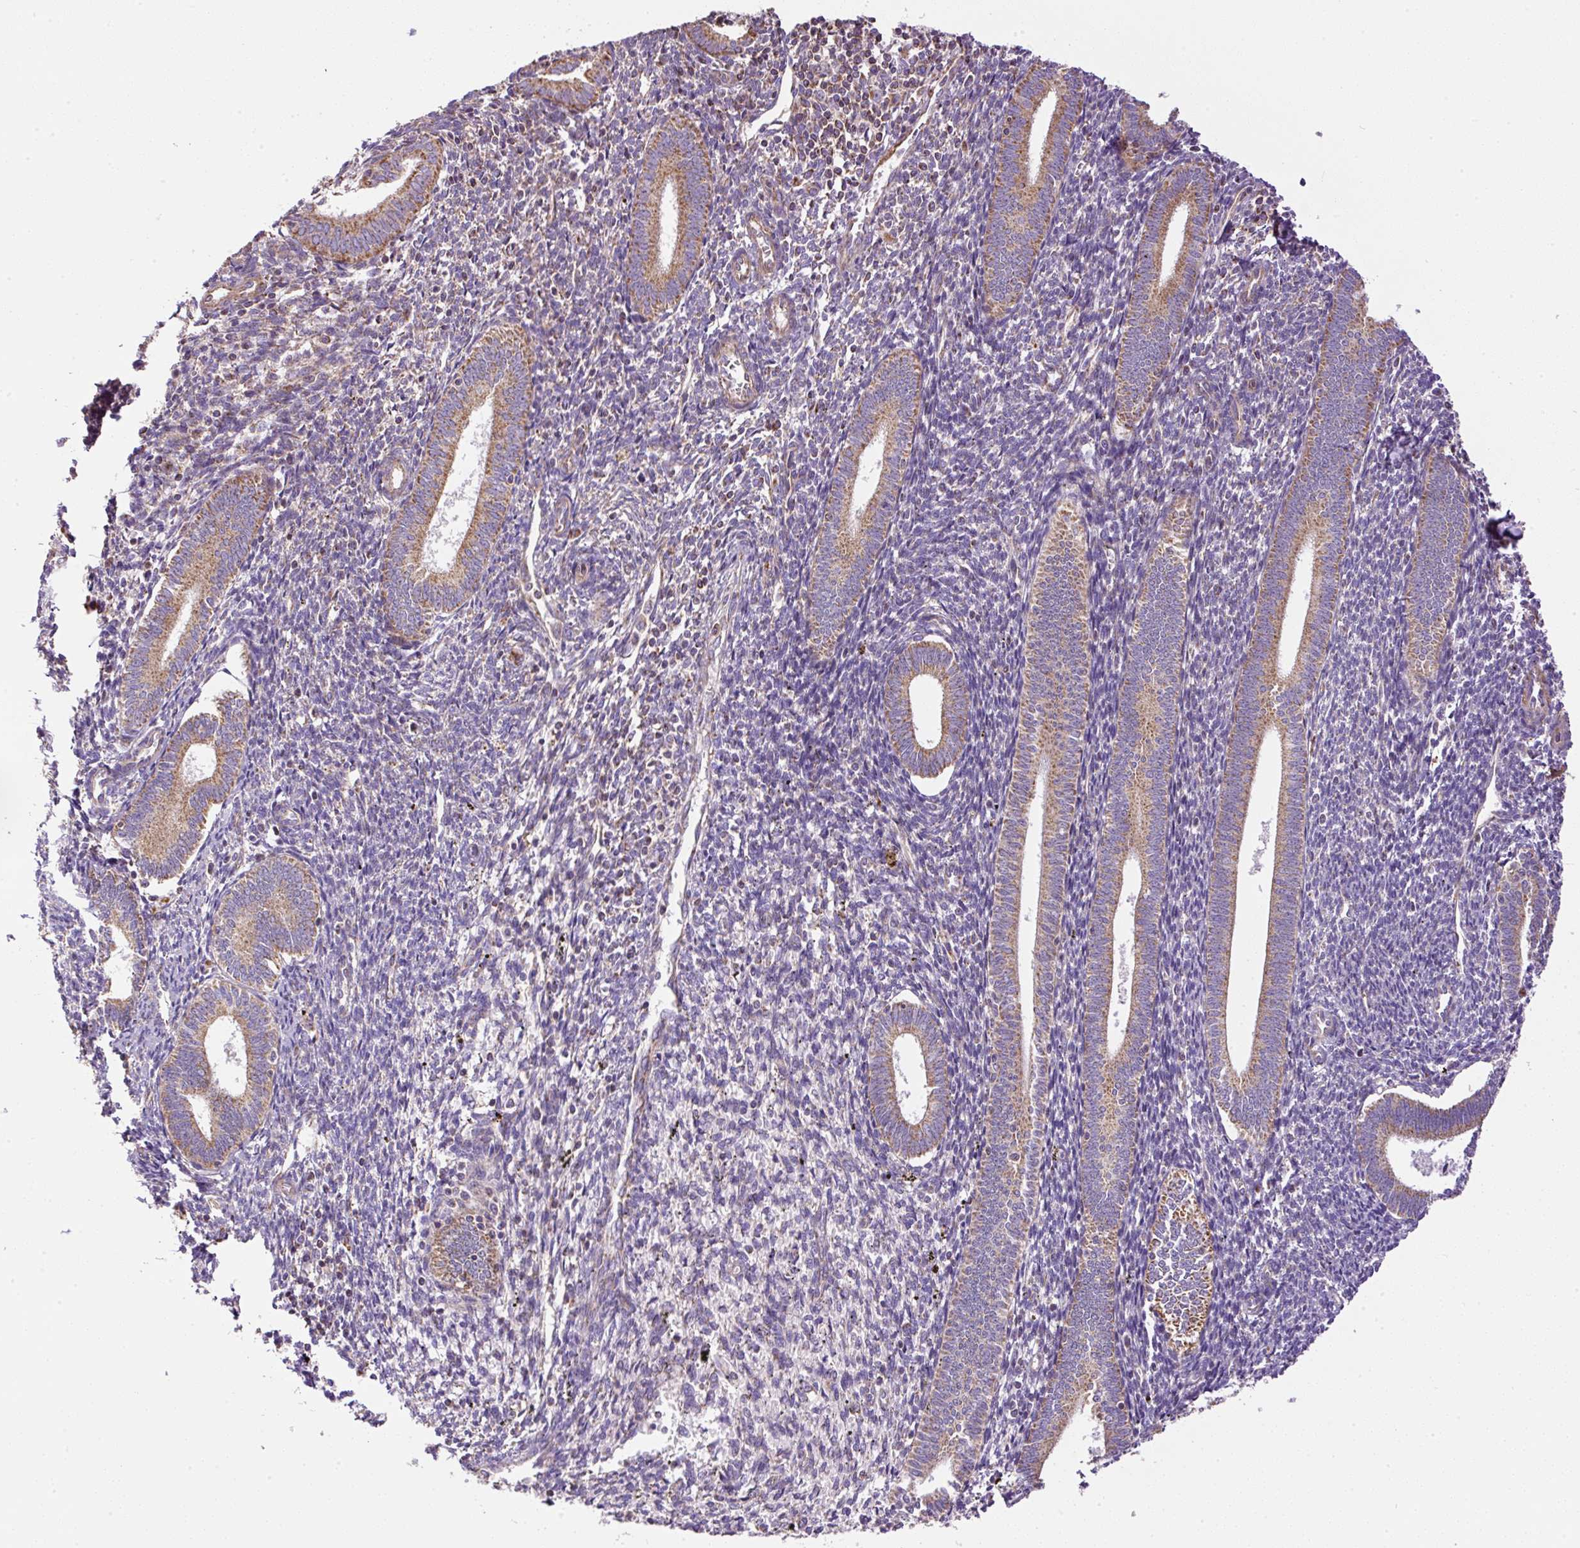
{"staining": {"intensity": "moderate", "quantity": "<25%", "location": "cytoplasmic/membranous"}, "tissue": "endometrium", "cell_type": "Cells in endometrial stroma", "image_type": "normal", "snomed": [{"axis": "morphology", "description": "Normal tissue, NOS"}, {"axis": "topography", "description": "Endometrium"}], "caption": "Immunohistochemistry (IHC) staining of normal endometrium, which reveals low levels of moderate cytoplasmic/membranous staining in about <25% of cells in endometrial stroma indicating moderate cytoplasmic/membranous protein expression. The staining was performed using DAB (brown) for protein detection and nuclei were counterstained in hematoxylin (blue).", "gene": "NDUFAF2", "patient": {"sex": "female", "age": 41}}